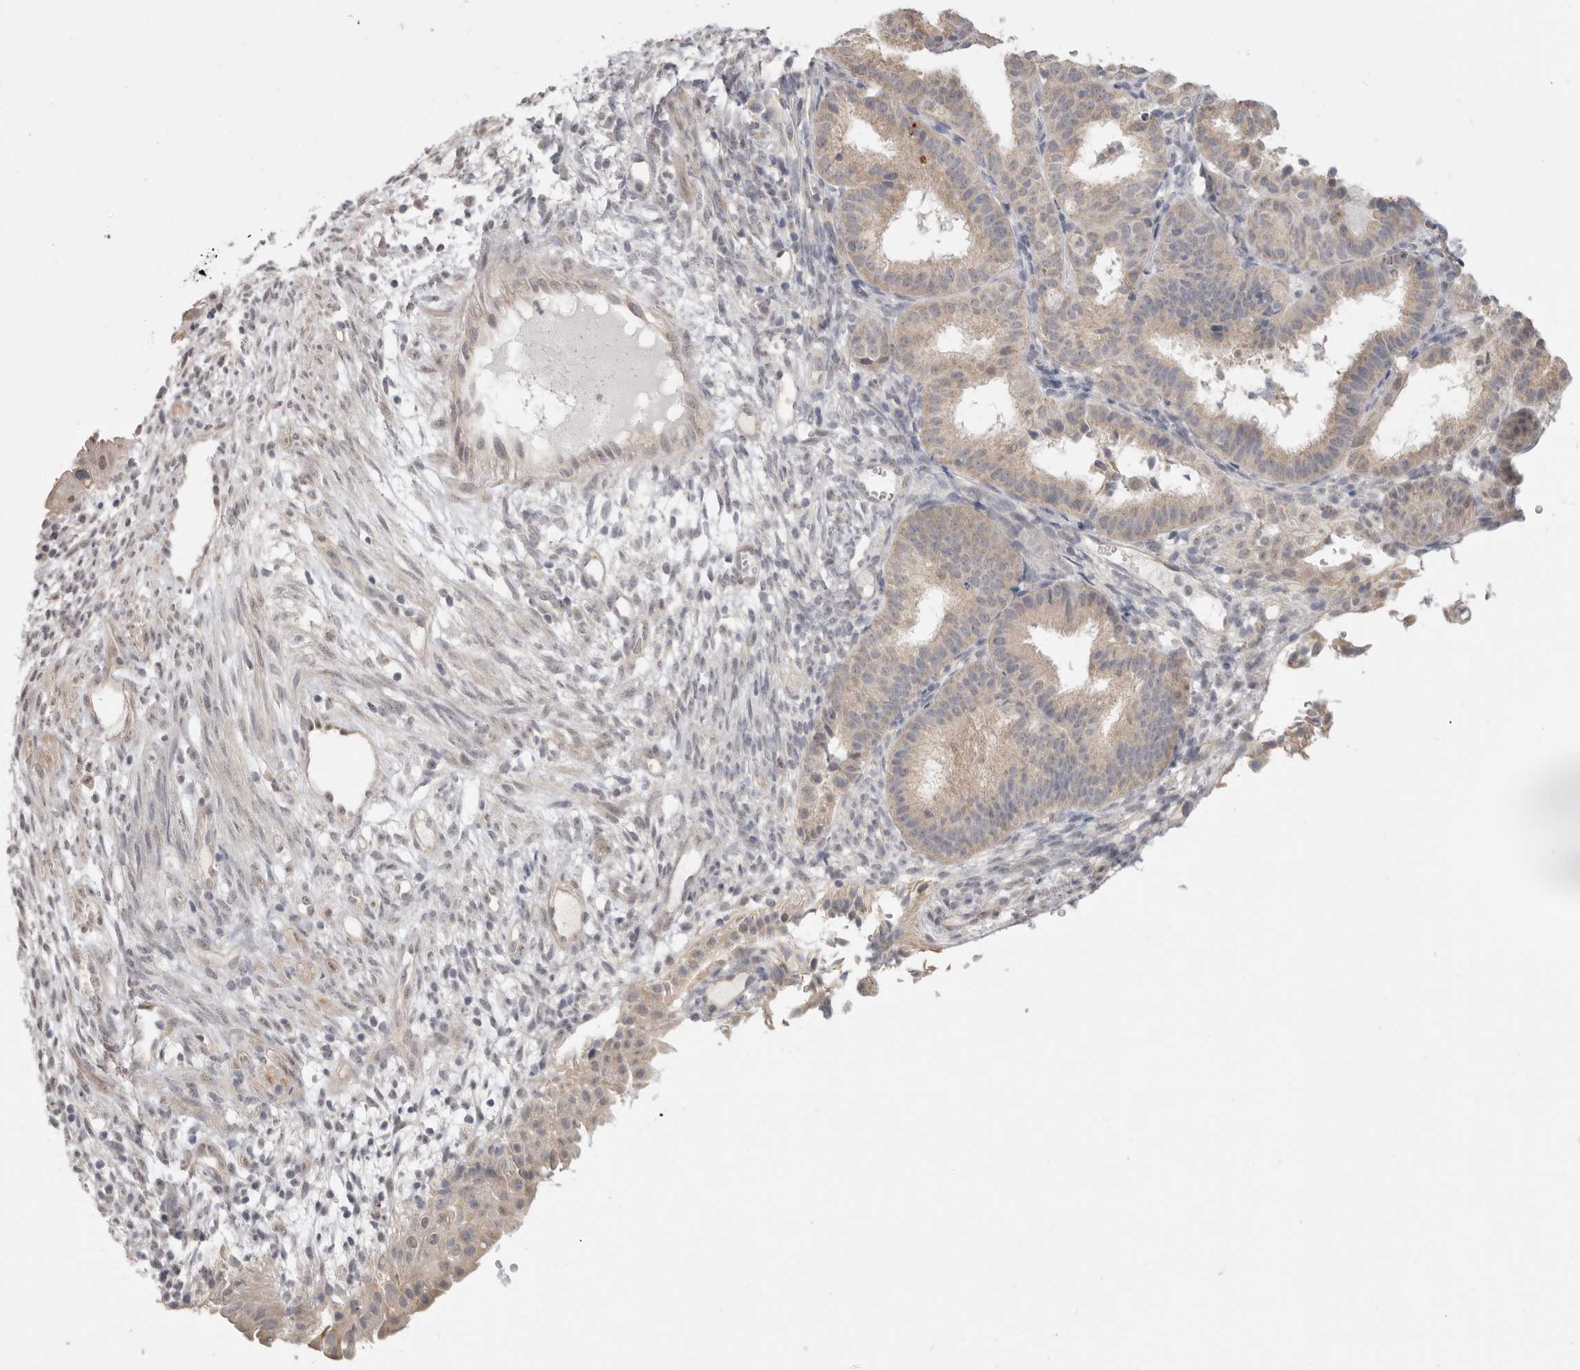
{"staining": {"intensity": "weak", "quantity": "<25%", "location": "cytoplasmic/membranous"}, "tissue": "endometrial cancer", "cell_type": "Tumor cells", "image_type": "cancer", "snomed": [{"axis": "morphology", "description": "Adenocarcinoma, NOS"}, {"axis": "topography", "description": "Endometrium"}], "caption": "Immunohistochemistry (IHC) of human endometrial cancer (adenocarcinoma) reveals no positivity in tumor cells. (Immunohistochemistry, brightfield microscopy, high magnification).", "gene": "XIRP1", "patient": {"sex": "female", "age": 51}}